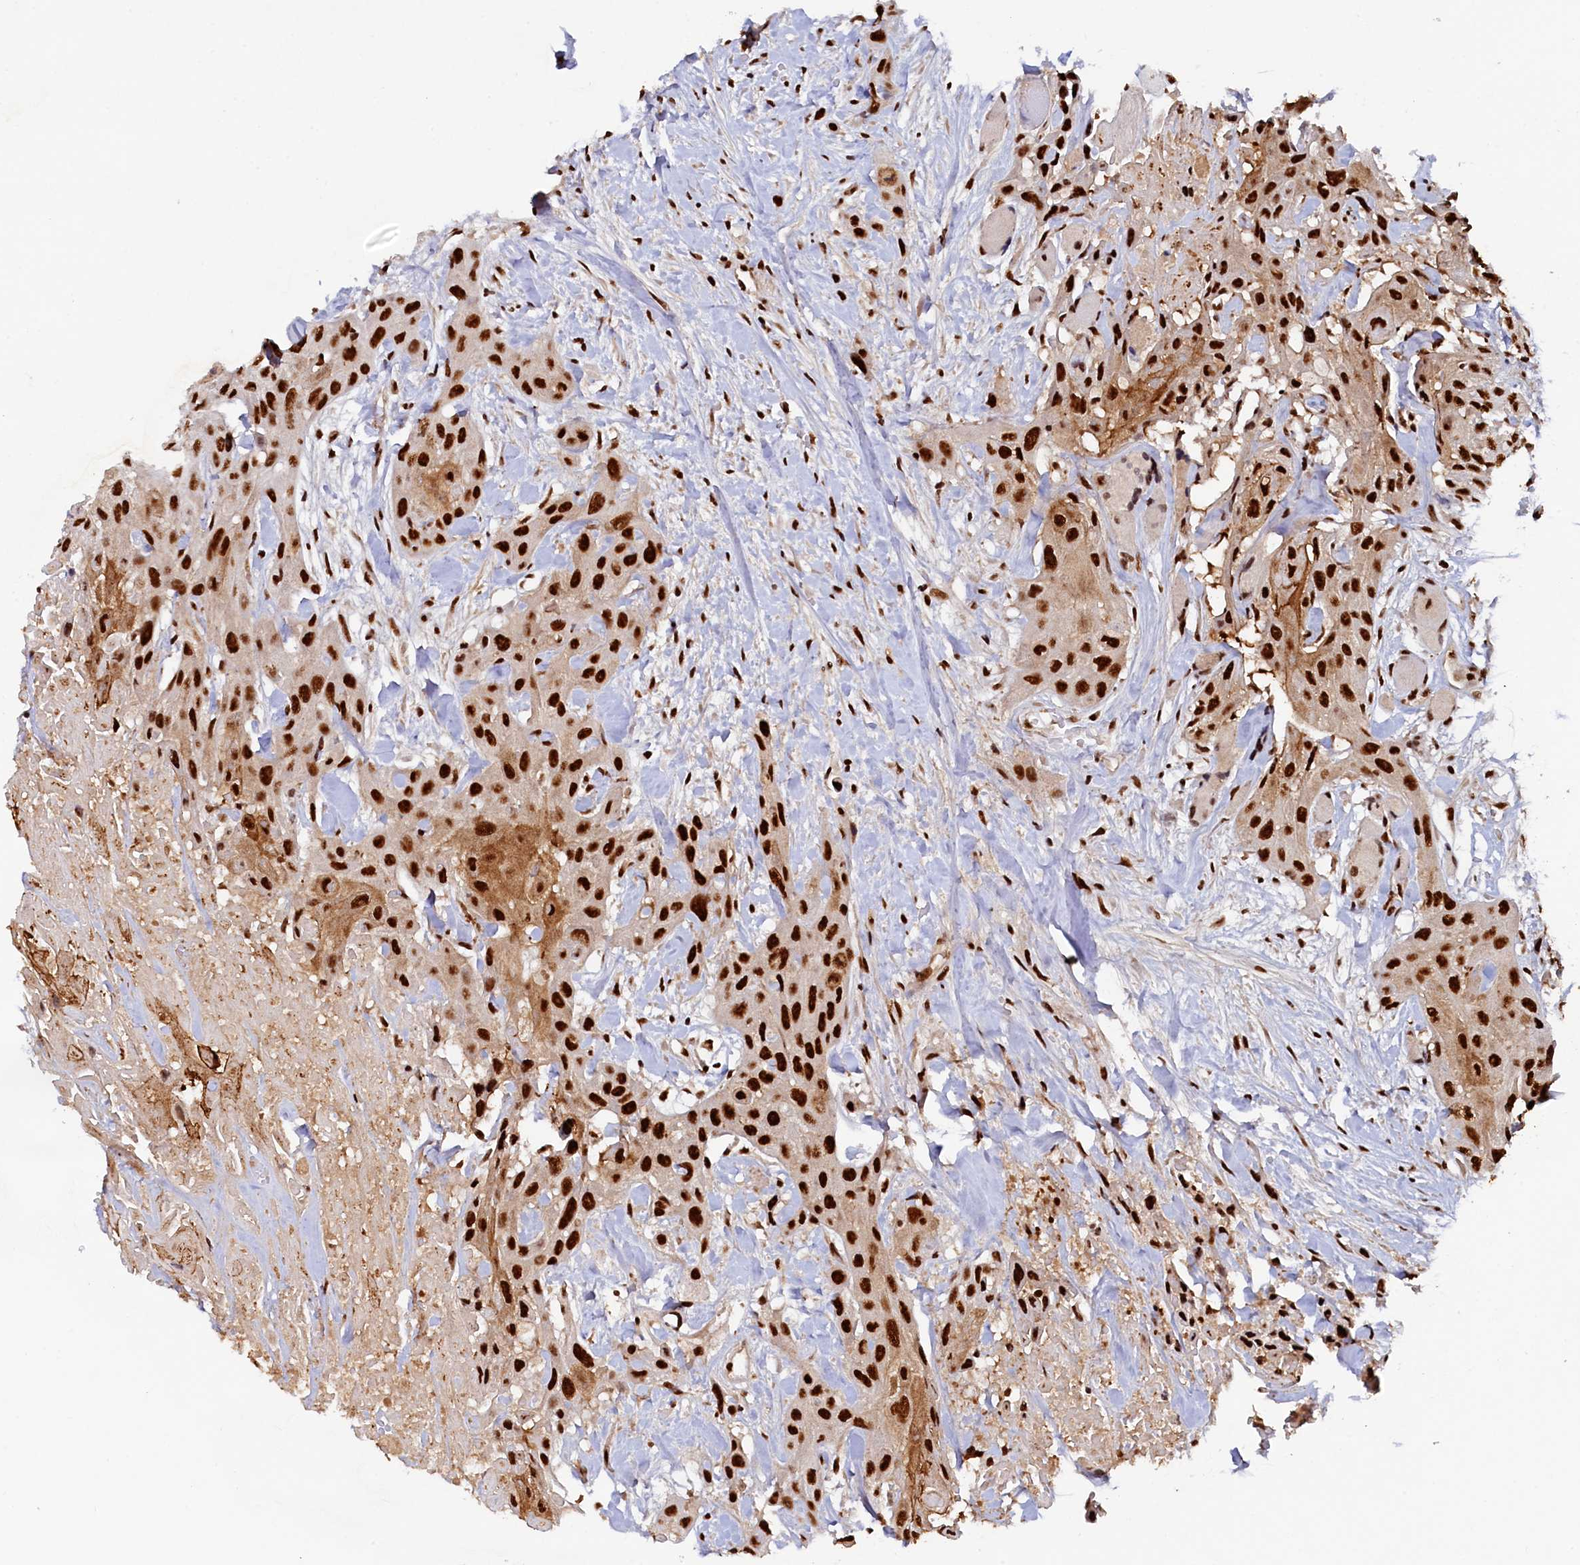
{"staining": {"intensity": "strong", "quantity": ">75%", "location": "nuclear"}, "tissue": "head and neck cancer", "cell_type": "Tumor cells", "image_type": "cancer", "snomed": [{"axis": "morphology", "description": "Squamous cell carcinoma, NOS"}, {"axis": "topography", "description": "Head-Neck"}], "caption": "Immunohistochemical staining of human head and neck cancer (squamous cell carcinoma) shows high levels of strong nuclear positivity in about >75% of tumor cells.", "gene": "ZC3H18", "patient": {"sex": "male", "age": 81}}